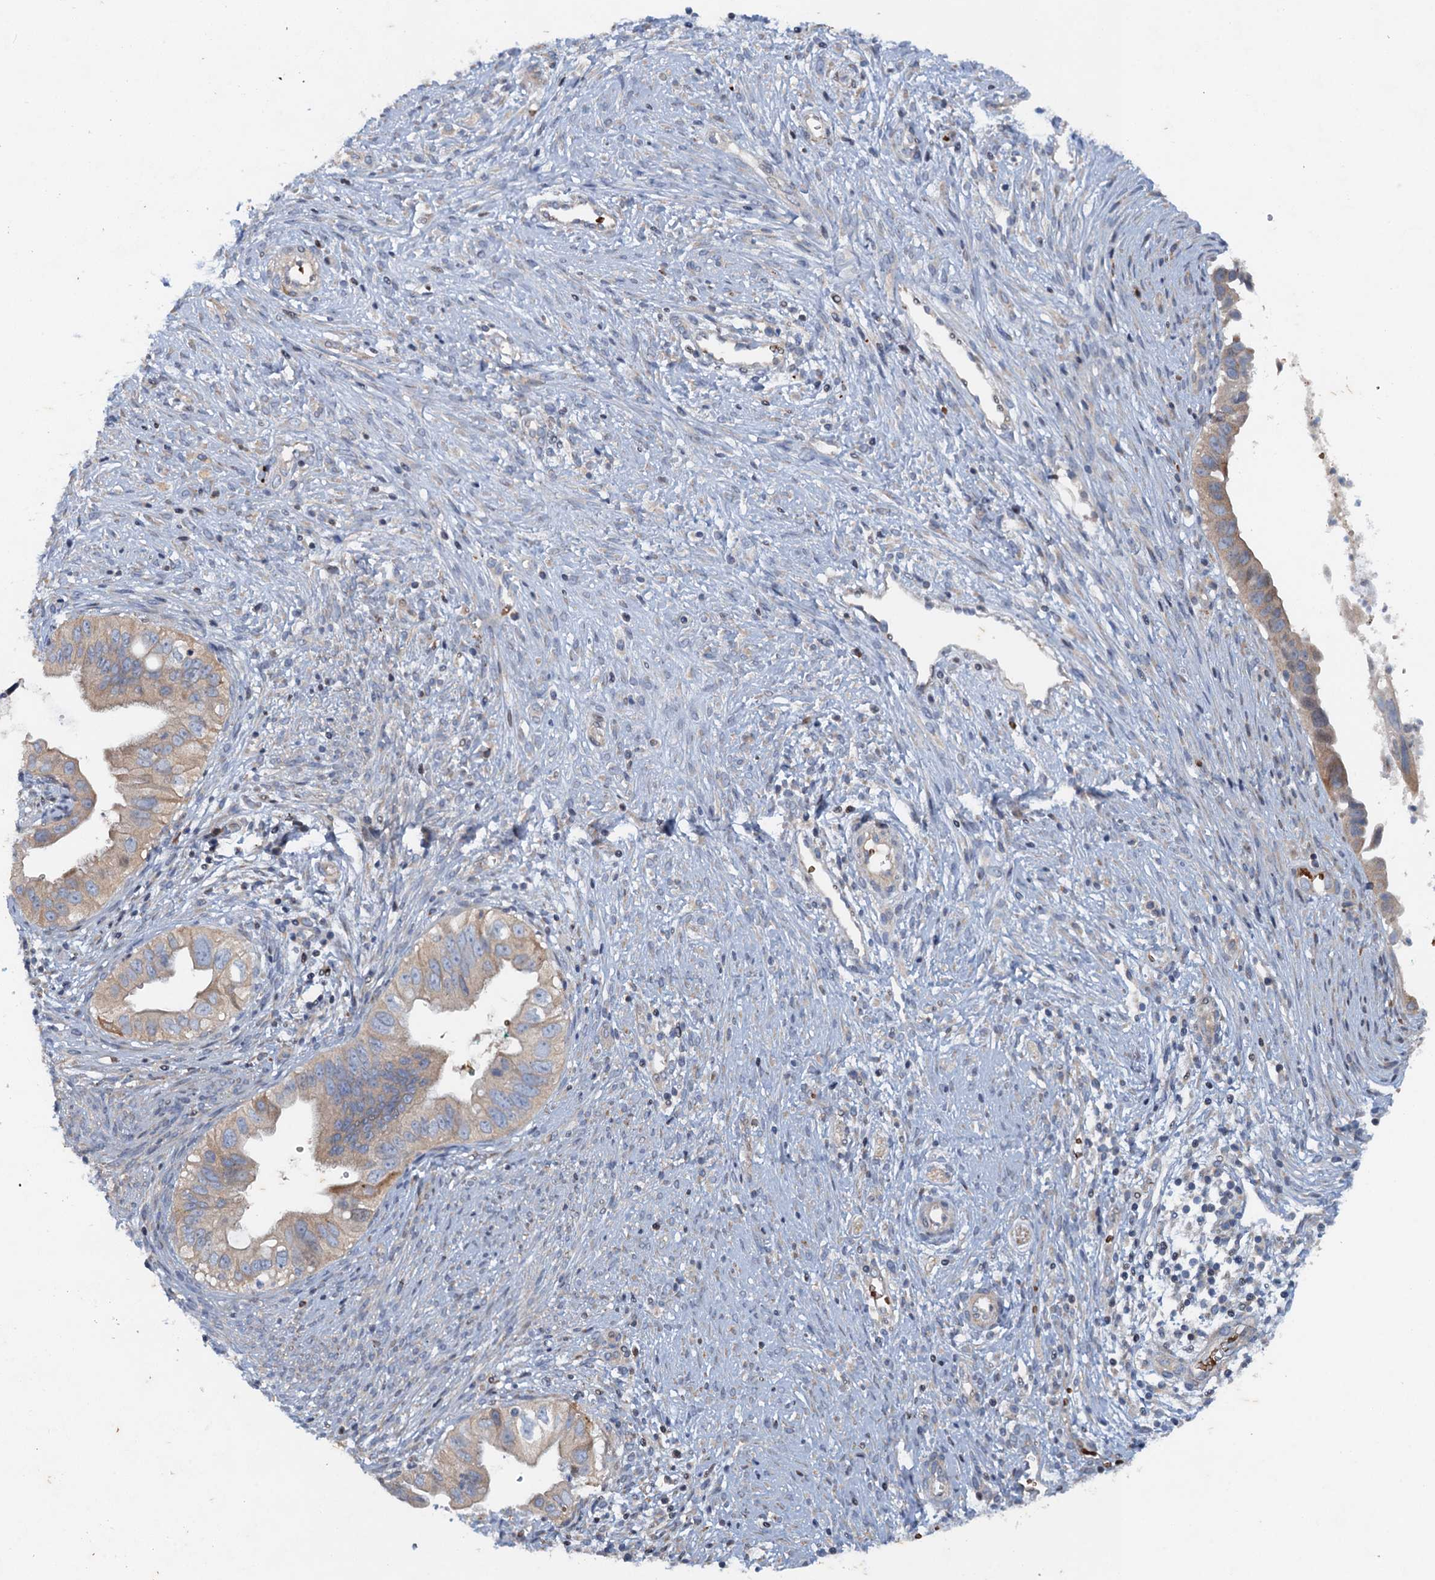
{"staining": {"intensity": "weak", "quantity": "25%-75%", "location": "cytoplasmic/membranous"}, "tissue": "cervical cancer", "cell_type": "Tumor cells", "image_type": "cancer", "snomed": [{"axis": "morphology", "description": "Adenocarcinoma, NOS"}, {"axis": "topography", "description": "Cervix"}], "caption": "This is an image of IHC staining of cervical cancer (adenocarcinoma), which shows weak positivity in the cytoplasmic/membranous of tumor cells.", "gene": "NBEA", "patient": {"sex": "female", "age": 42}}